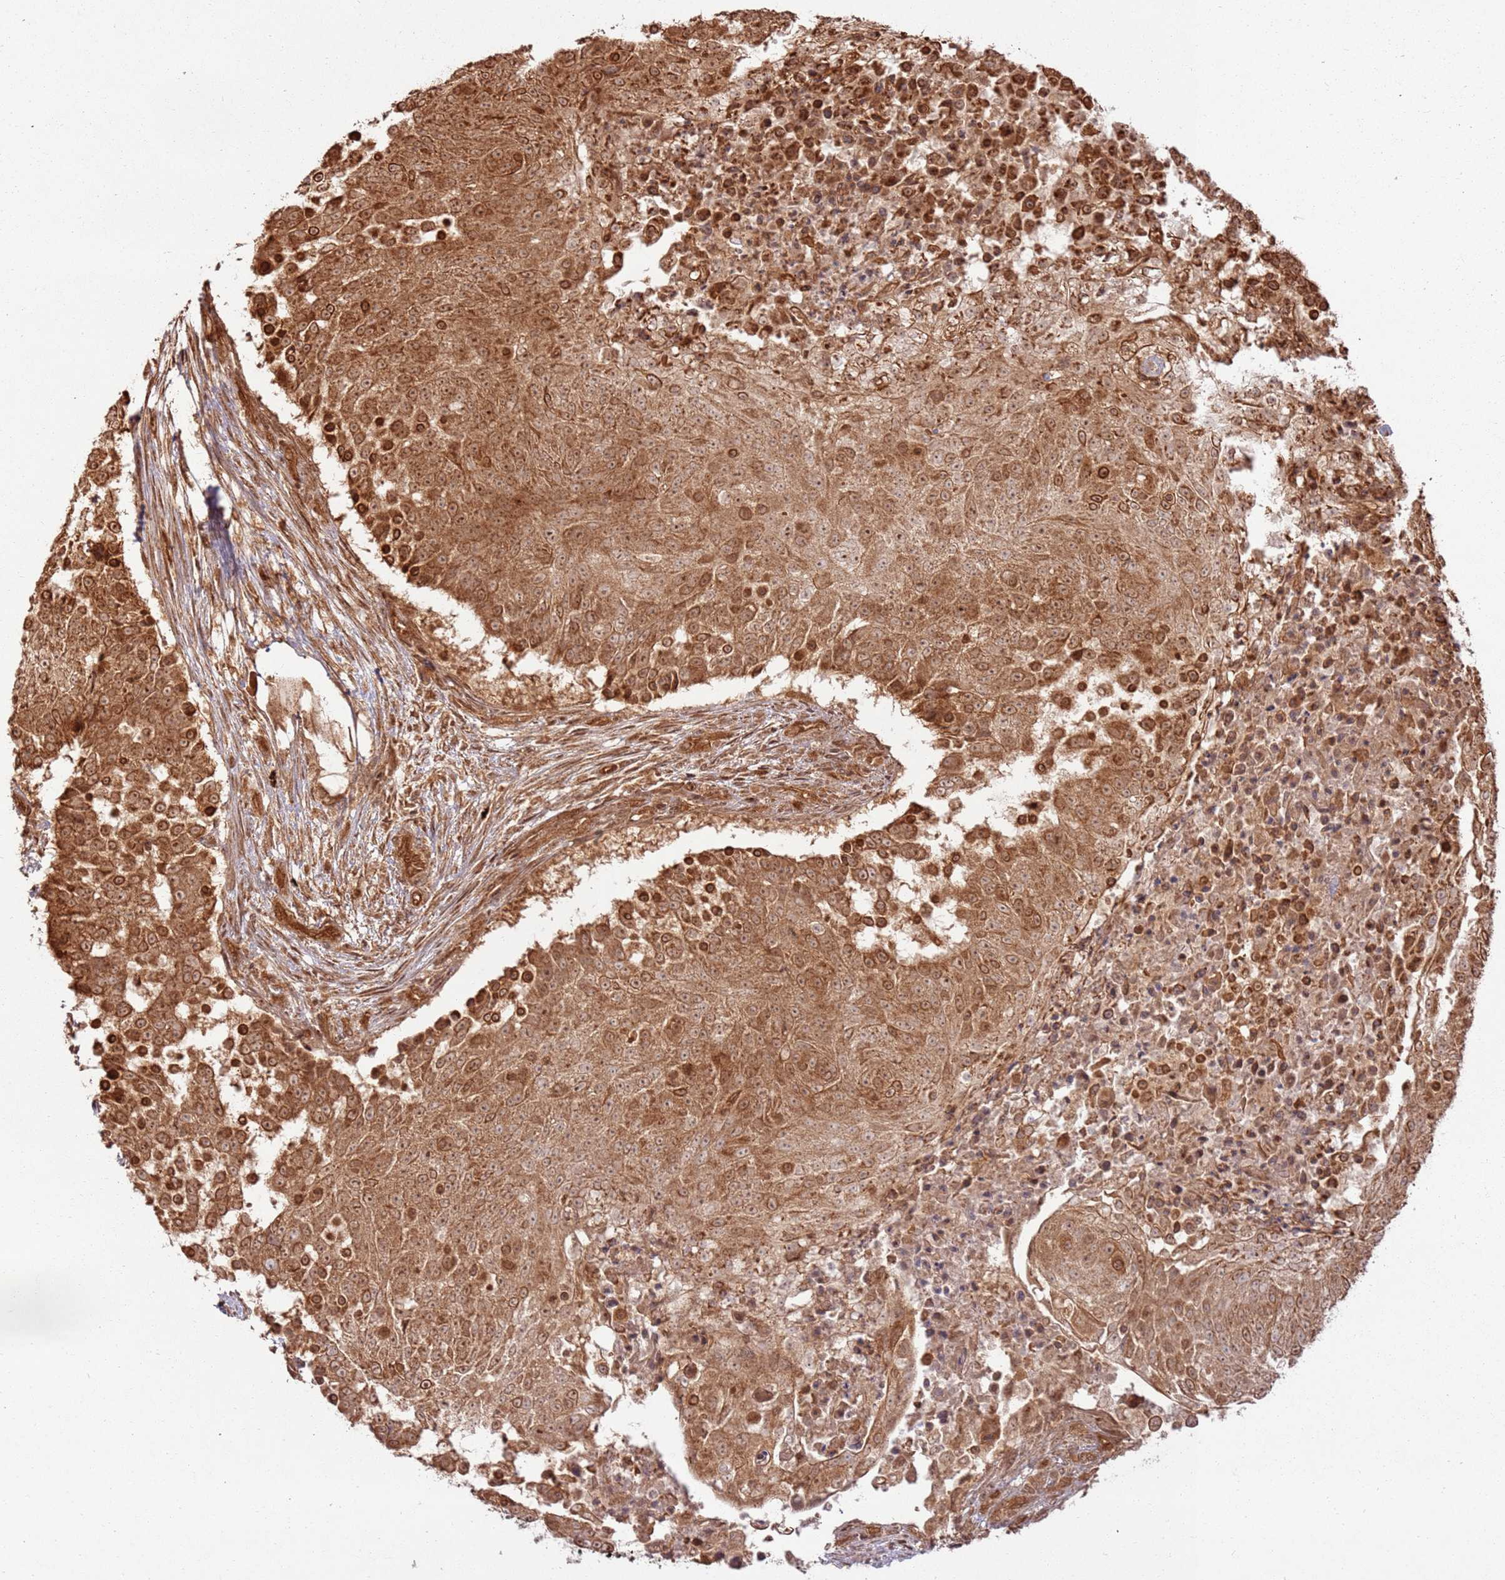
{"staining": {"intensity": "strong", "quantity": ">75%", "location": "cytoplasmic/membranous,nuclear"}, "tissue": "urothelial cancer", "cell_type": "Tumor cells", "image_type": "cancer", "snomed": [{"axis": "morphology", "description": "Urothelial carcinoma, High grade"}, {"axis": "topography", "description": "Urinary bladder"}], "caption": "A brown stain shows strong cytoplasmic/membranous and nuclear staining of a protein in urothelial cancer tumor cells.", "gene": "TBC1D13", "patient": {"sex": "female", "age": 63}}